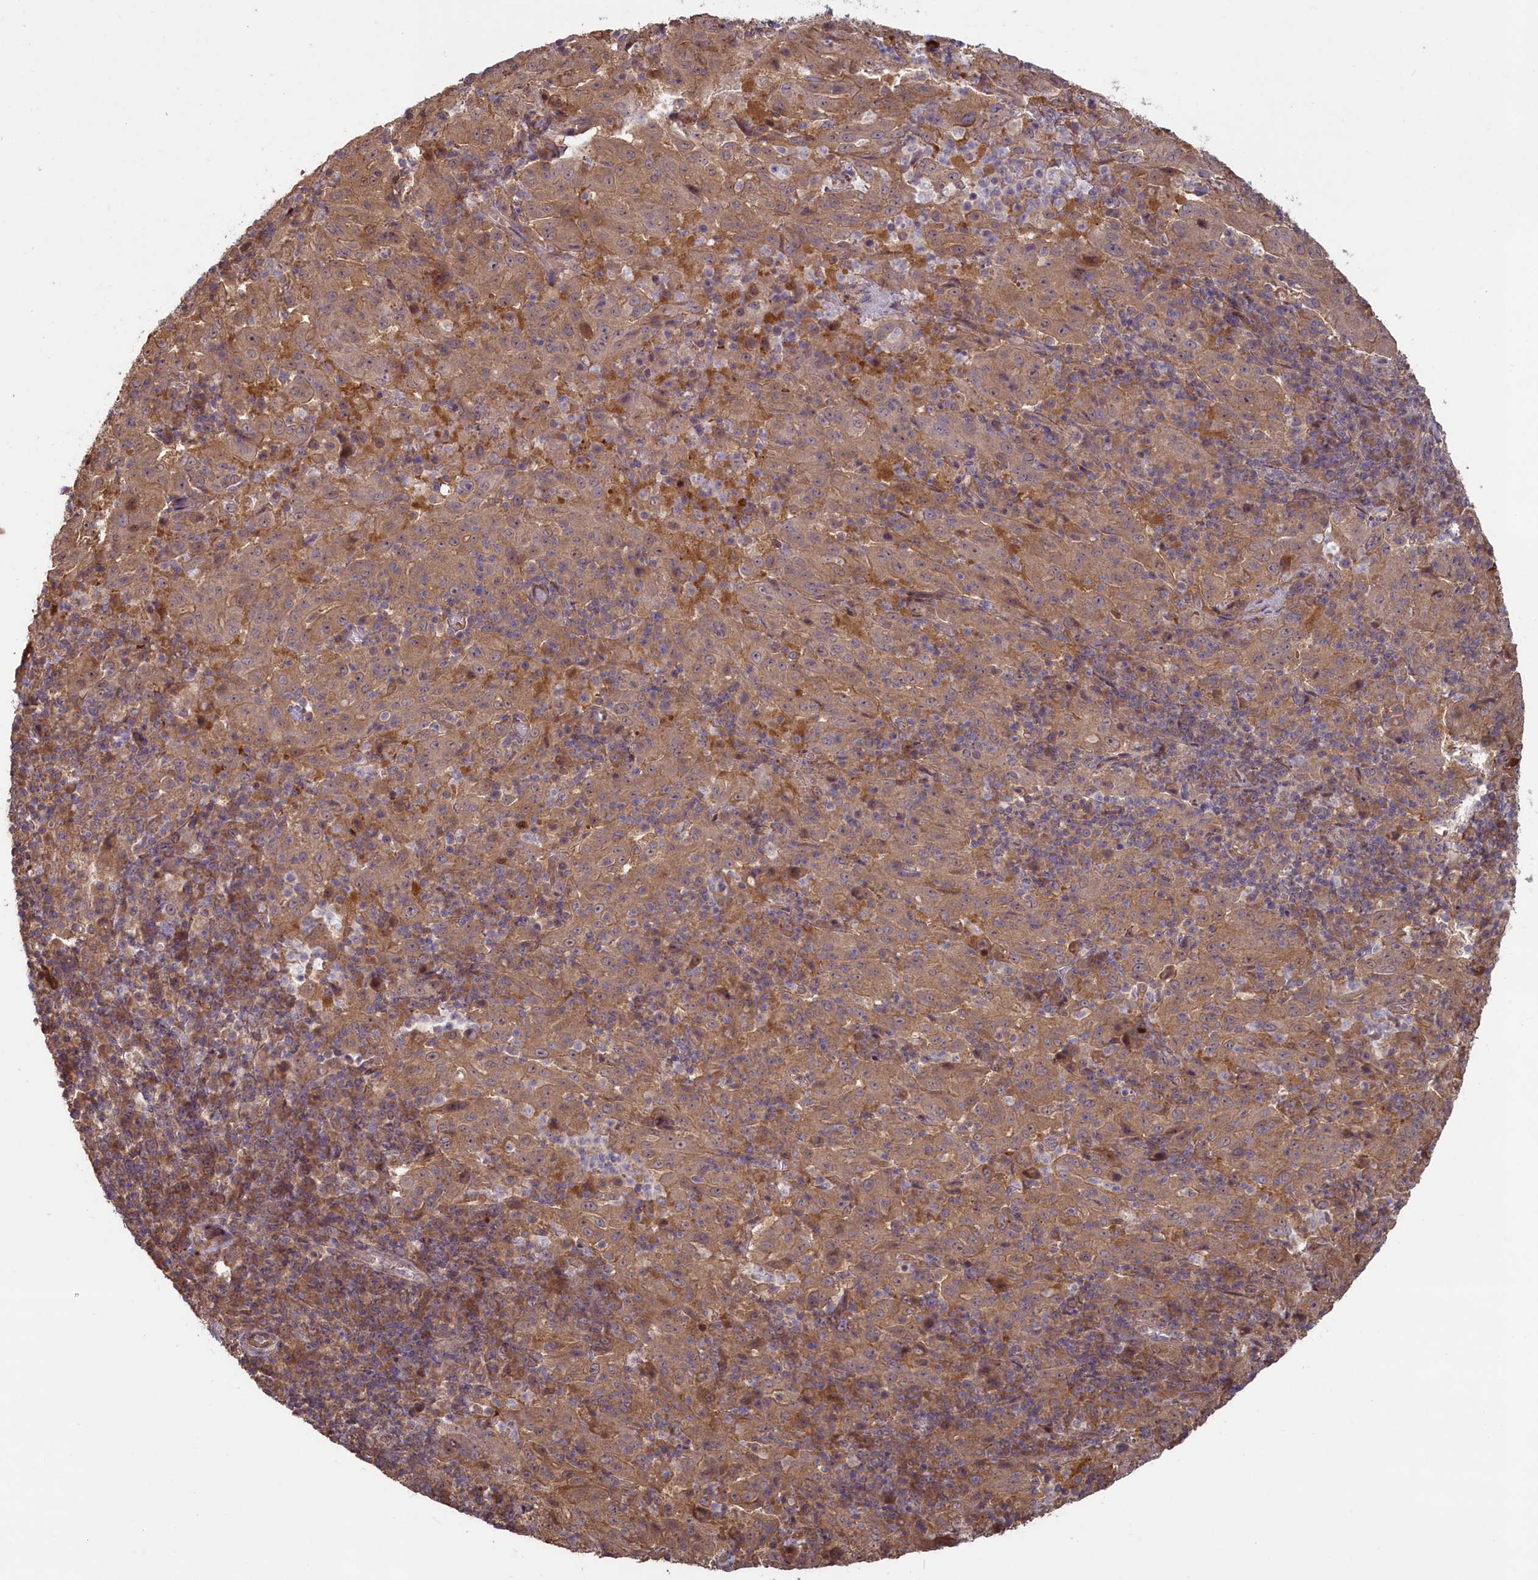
{"staining": {"intensity": "moderate", "quantity": ">75%", "location": "cytoplasmic/membranous"}, "tissue": "pancreatic cancer", "cell_type": "Tumor cells", "image_type": "cancer", "snomed": [{"axis": "morphology", "description": "Adenocarcinoma, NOS"}, {"axis": "topography", "description": "Pancreas"}], "caption": "Pancreatic adenocarcinoma tissue demonstrates moderate cytoplasmic/membranous positivity in about >75% of tumor cells", "gene": "CIAO2B", "patient": {"sex": "male", "age": 63}}